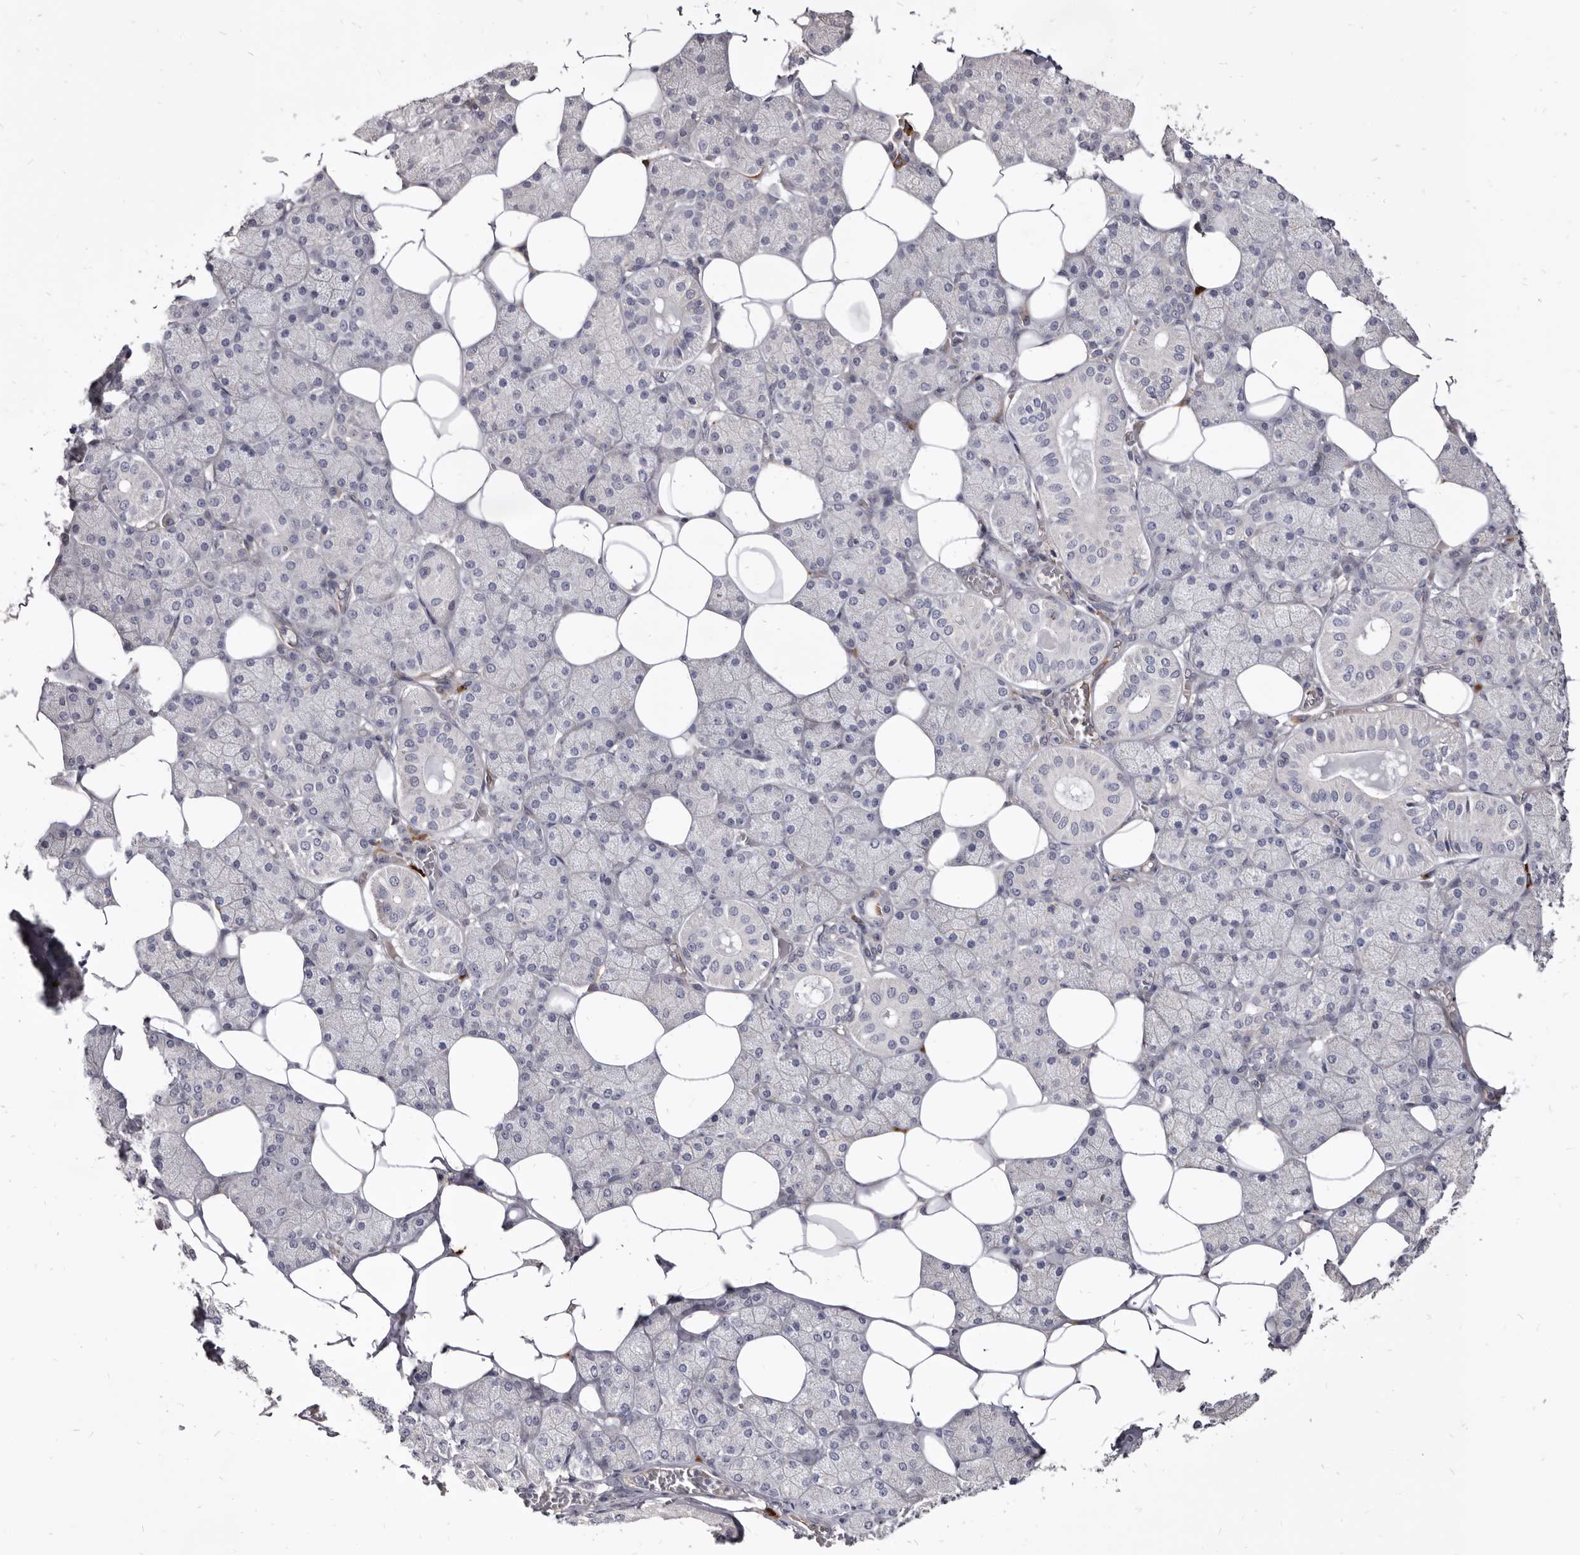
{"staining": {"intensity": "negative", "quantity": "none", "location": "none"}, "tissue": "salivary gland", "cell_type": "Glandular cells", "image_type": "normal", "snomed": [{"axis": "morphology", "description": "Normal tissue, NOS"}, {"axis": "topography", "description": "Salivary gland"}], "caption": "IHC photomicrograph of benign human salivary gland stained for a protein (brown), which displays no expression in glandular cells.", "gene": "FAS", "patient": {"sex": "female", "age": 33}}